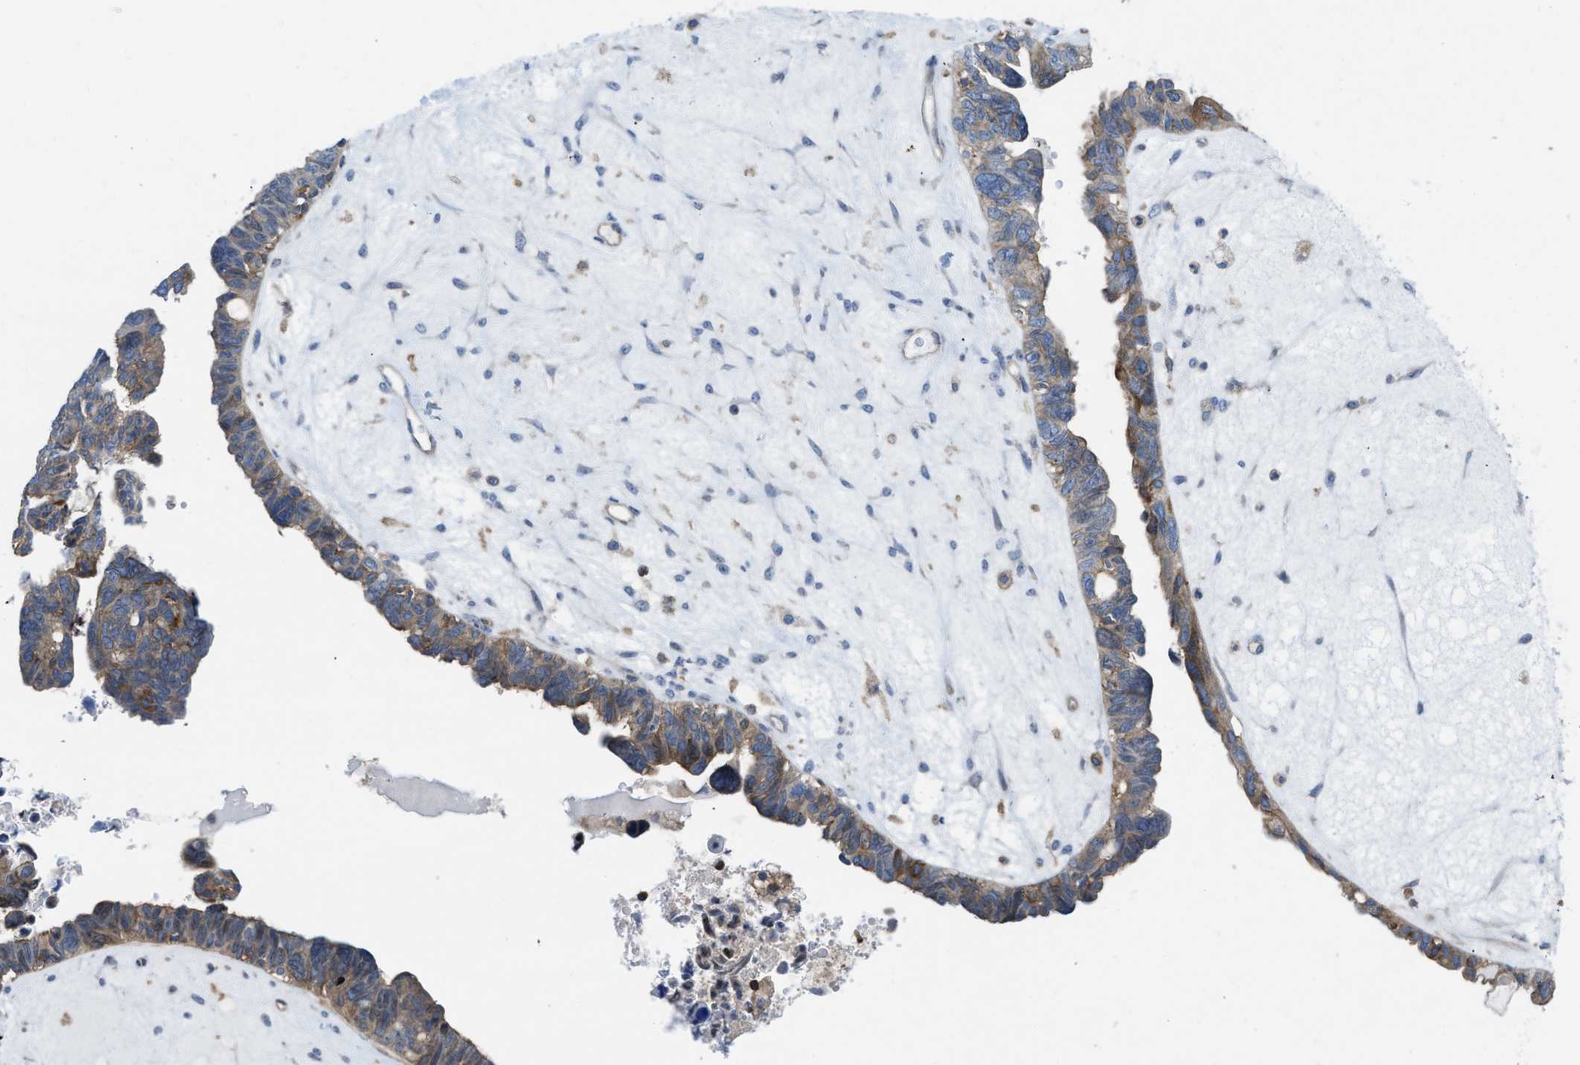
{"staining": {"intensity": "weak", "quantity": ">75%", "location": "cytoplasmic/membranous"}, "tissue": "ovarian cancer", "cell_type": "Tumor cells", "image_type": "cancer", "snomed": [{"axis": "morphology", "description": "Cystadenocarcinoma, serous, NOS"}, {"axis": "topography", "description": "Ovary"}], "caption": "Protein expression analysis of ovarian cancer (serous cystadenocarcinoma) shows weak cytoplasmic/membranous staining in about >75% of tumor cells.", "gene": "MYO18A", "patient": {"sex": "female", "age": 79}}